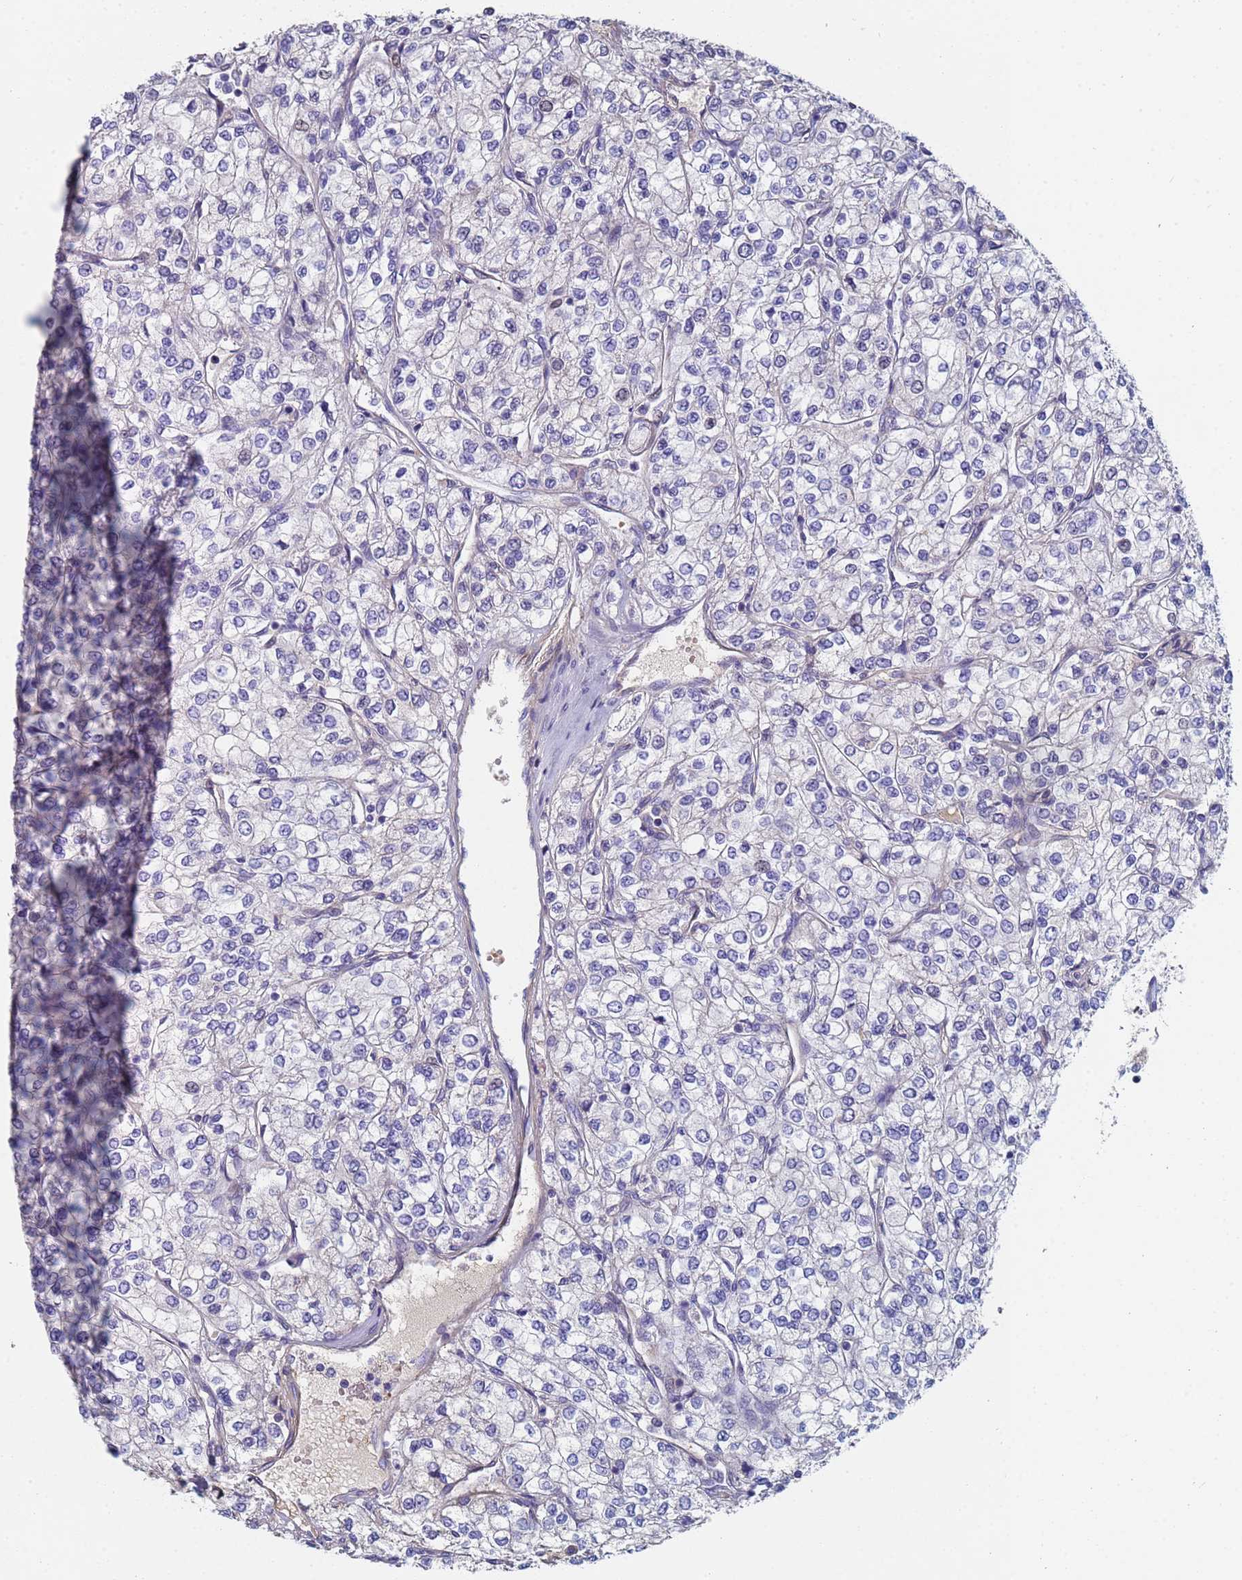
{"staining": {"intensity": "negative", "quantity": "none", "location": "none"}, "tissue": "renal cancer", "cell_type": "Tumor cells", "image_type": "cancer", "snomed": [{"axis": "morphology", "description": "Adenocarcinoma, NOS"}, {"axis": "topography", "description": "Kidney"}], "caption": "Histopathology image shows no significant protein expression in tumor cells of renal cancer. (Brightfield microscopy of DAB (3,3'-diaminobenzidine) immunohistochemistry (IHC) at high magnification).", "gene": "ABCA8", "patient": {"sex": "male", "age": 80}}